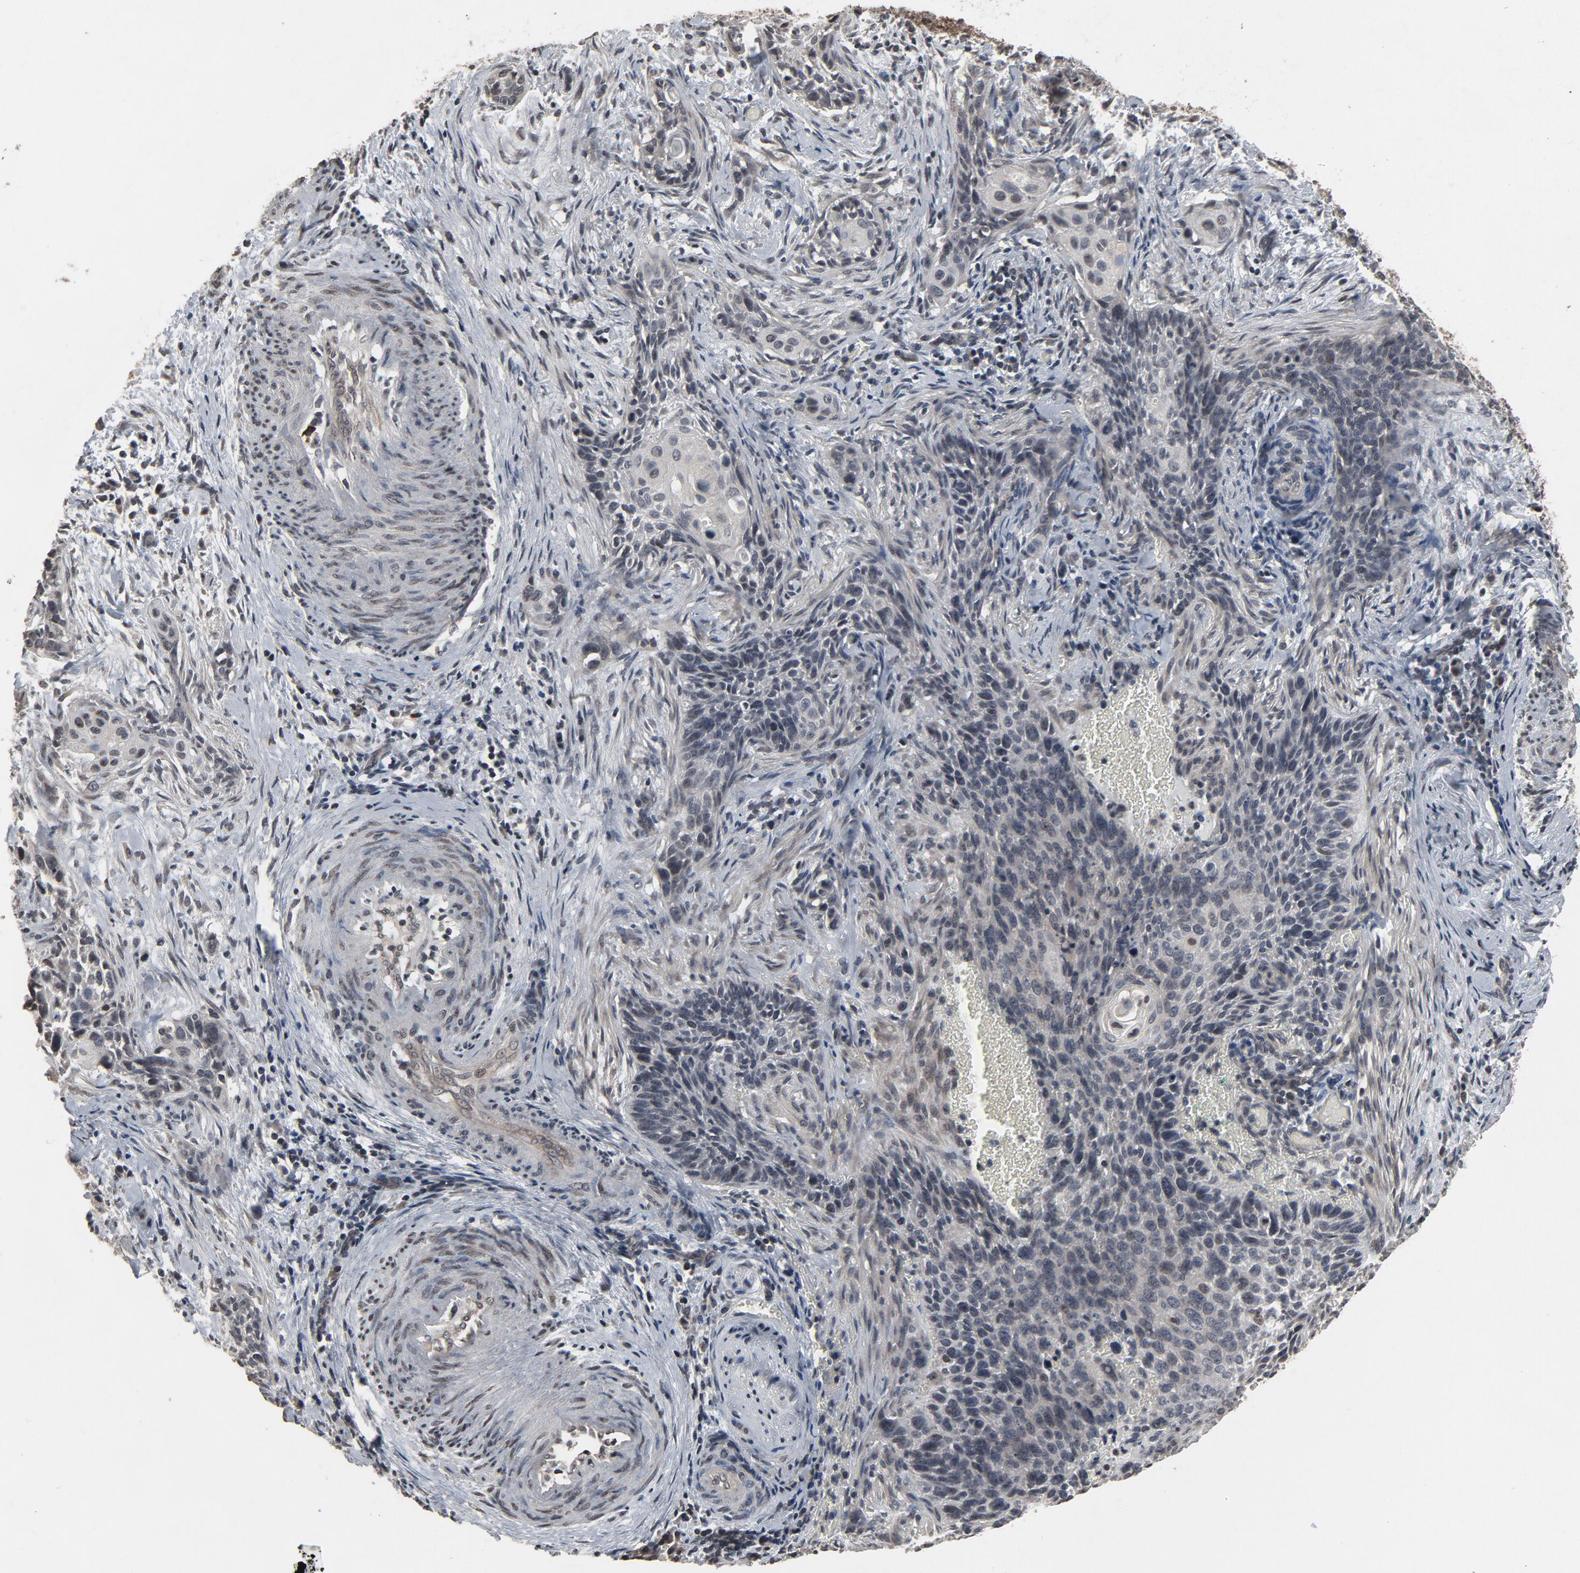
{"staining": {"intensity": "weak", "quantity": "<25%", "location": "cytoplasmic/membranous,nuclear"}, "tissue": "cervical cancer", "cell_type": "Tumor cells", "image_type": "cancer", "snomed": [{"axis": "morphology", "description": "Squamous cell carcinoma, NOS"}, {"axis": "topography", "description": "Cervix"}], "caption": "A photomicrograph of squamous cell carcinoma (cervical) stained for a protein shows no brown staining in tumor cells. (IHC, brightfield microscopy, high magnification).", "gene": "POM121", "patient": {"sex": "female", "age": 33}}